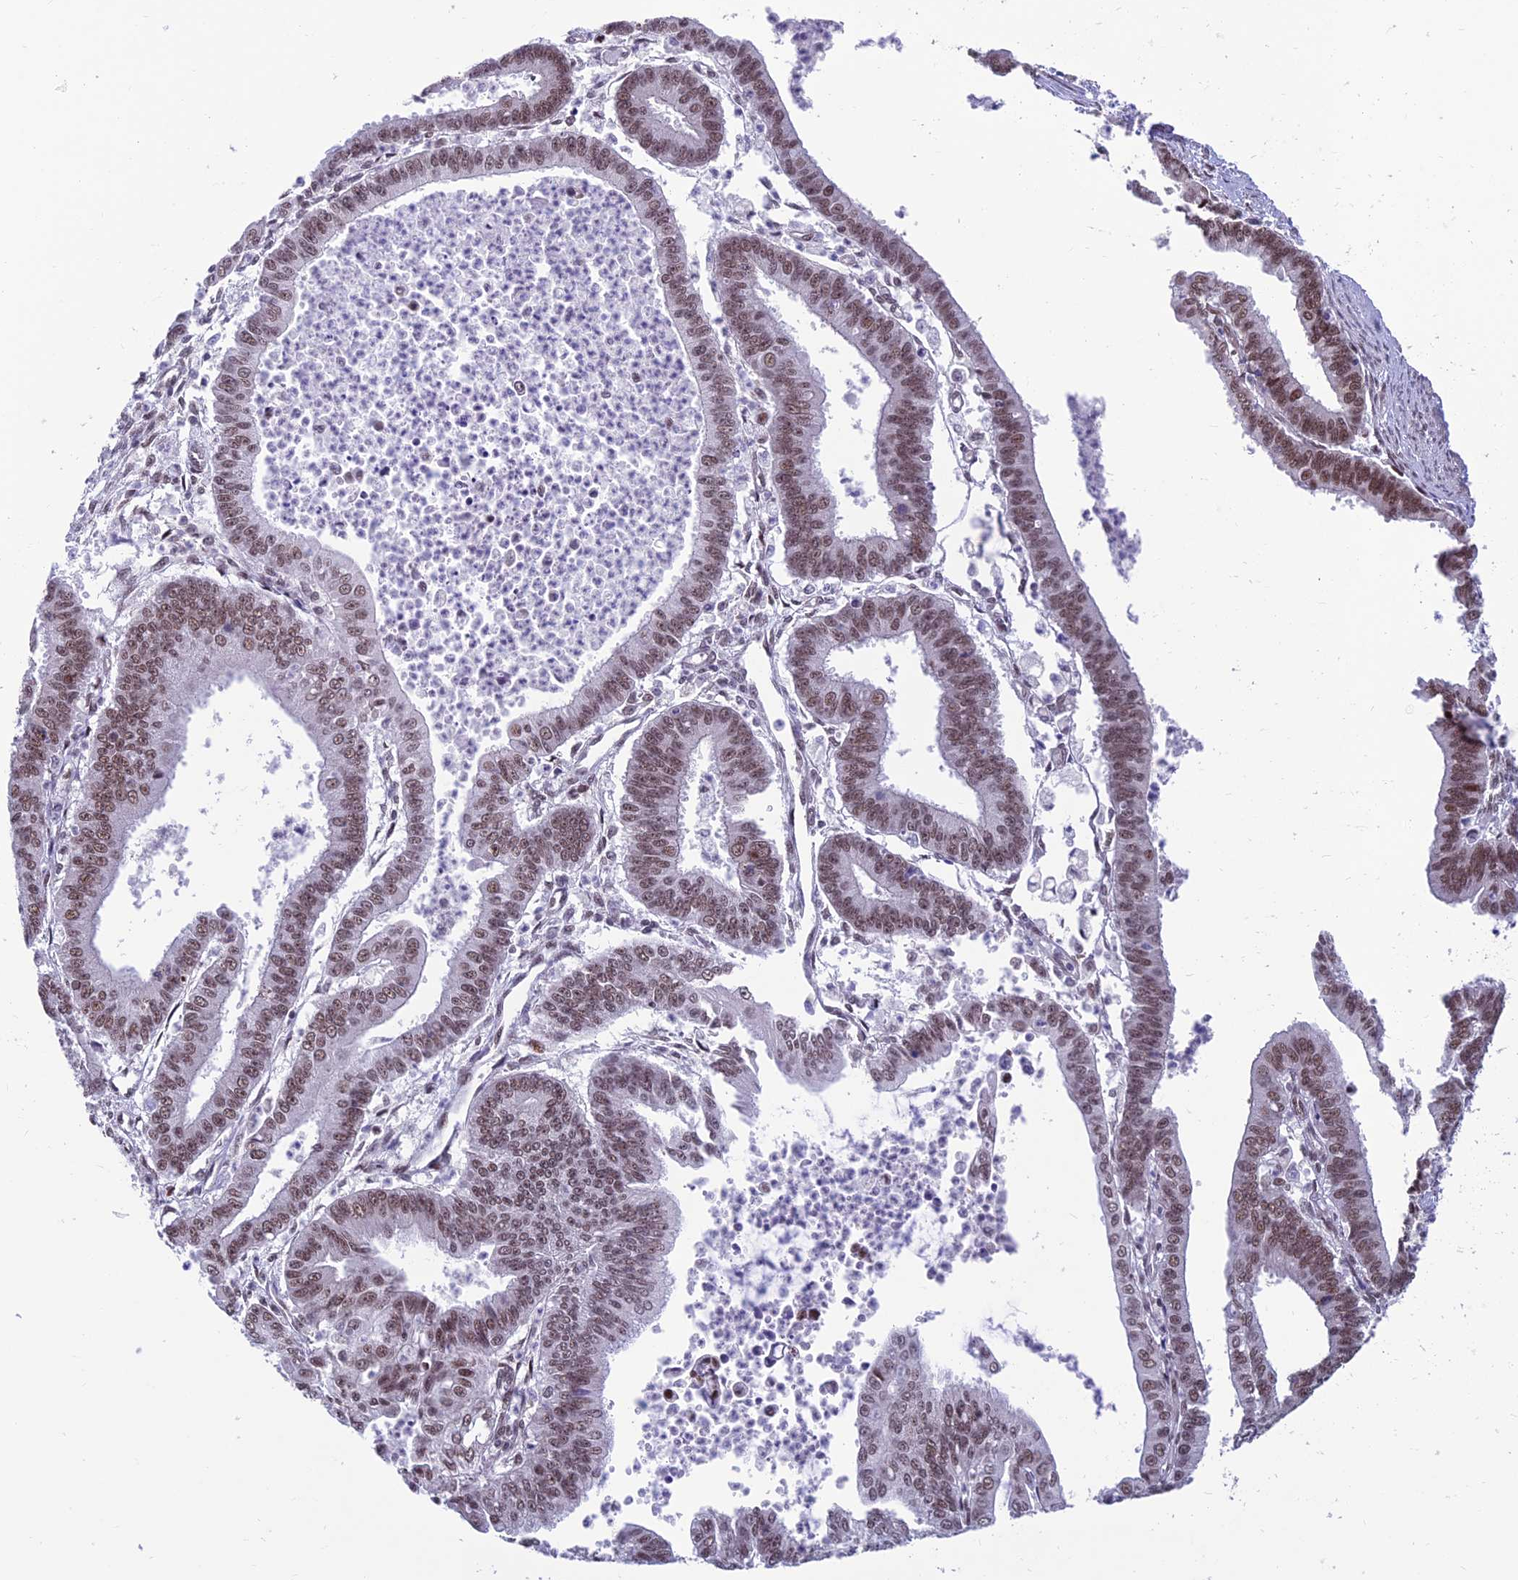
{"staining": {"intensity": "moderate", "quantity": "25%-75%", "location": "nuclear"}, "tissue": "endometrial cancer", "cell_type": "Tumor cells", "image_type": "cancer", "snomed": [{"axis": "morphology", "description": "Adenocarcinoma, NOS"}, {"axis": "topography", "description": "Endometrium"}], "caption": "Endometrial cancer (adenocarcinoma) was stained to show a protein in brown. There is medium levels of moderate nuclear staining in approximately 25%-75% of tumor cells.", "gene": "KIAA1191", "patient": {"sex": "female", "age": 73}}